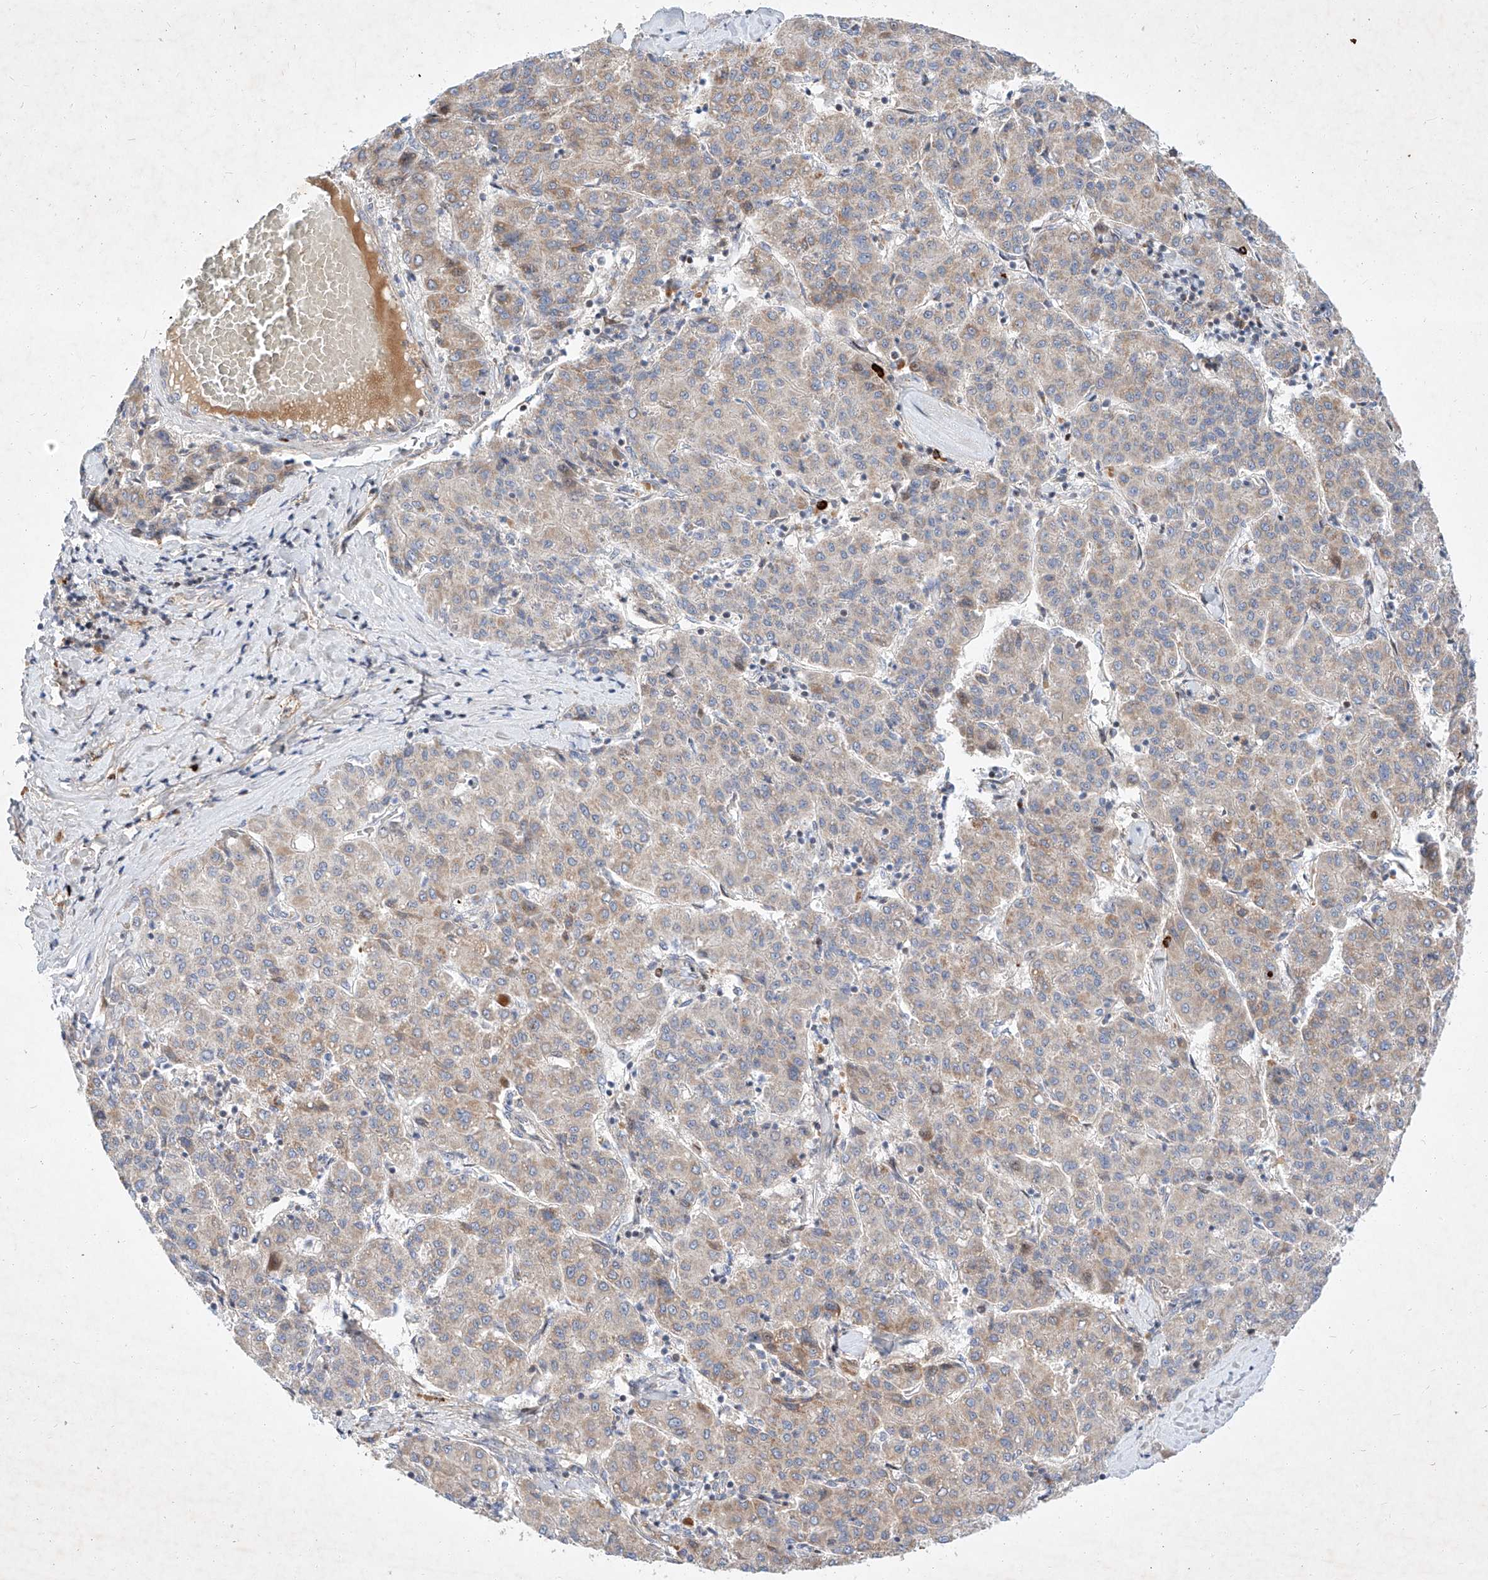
{"staining": {"intensity": "weak", "quantity": "25%-75%", "location": "cytoplasmic/membranous"}, "tissue": "liver cancer", "cell_type": "Tumor cells", "image_type": "cancer", "snomed": [{"axis": "morphology", "description": "Carcinoma, Hepatocellular, NOS"}, {"axis": "topography", "description": "Liver"}], "caption": "An image showing weak cytoplasmic/membranous staining in approximately 25%-75% of tumor cells in hepatocellular carcinoma (liver), as visualized by brown immunohistochemical staining.", "gene": "OSGEPL1", "patient": {"sex": "male", "age": 65}}